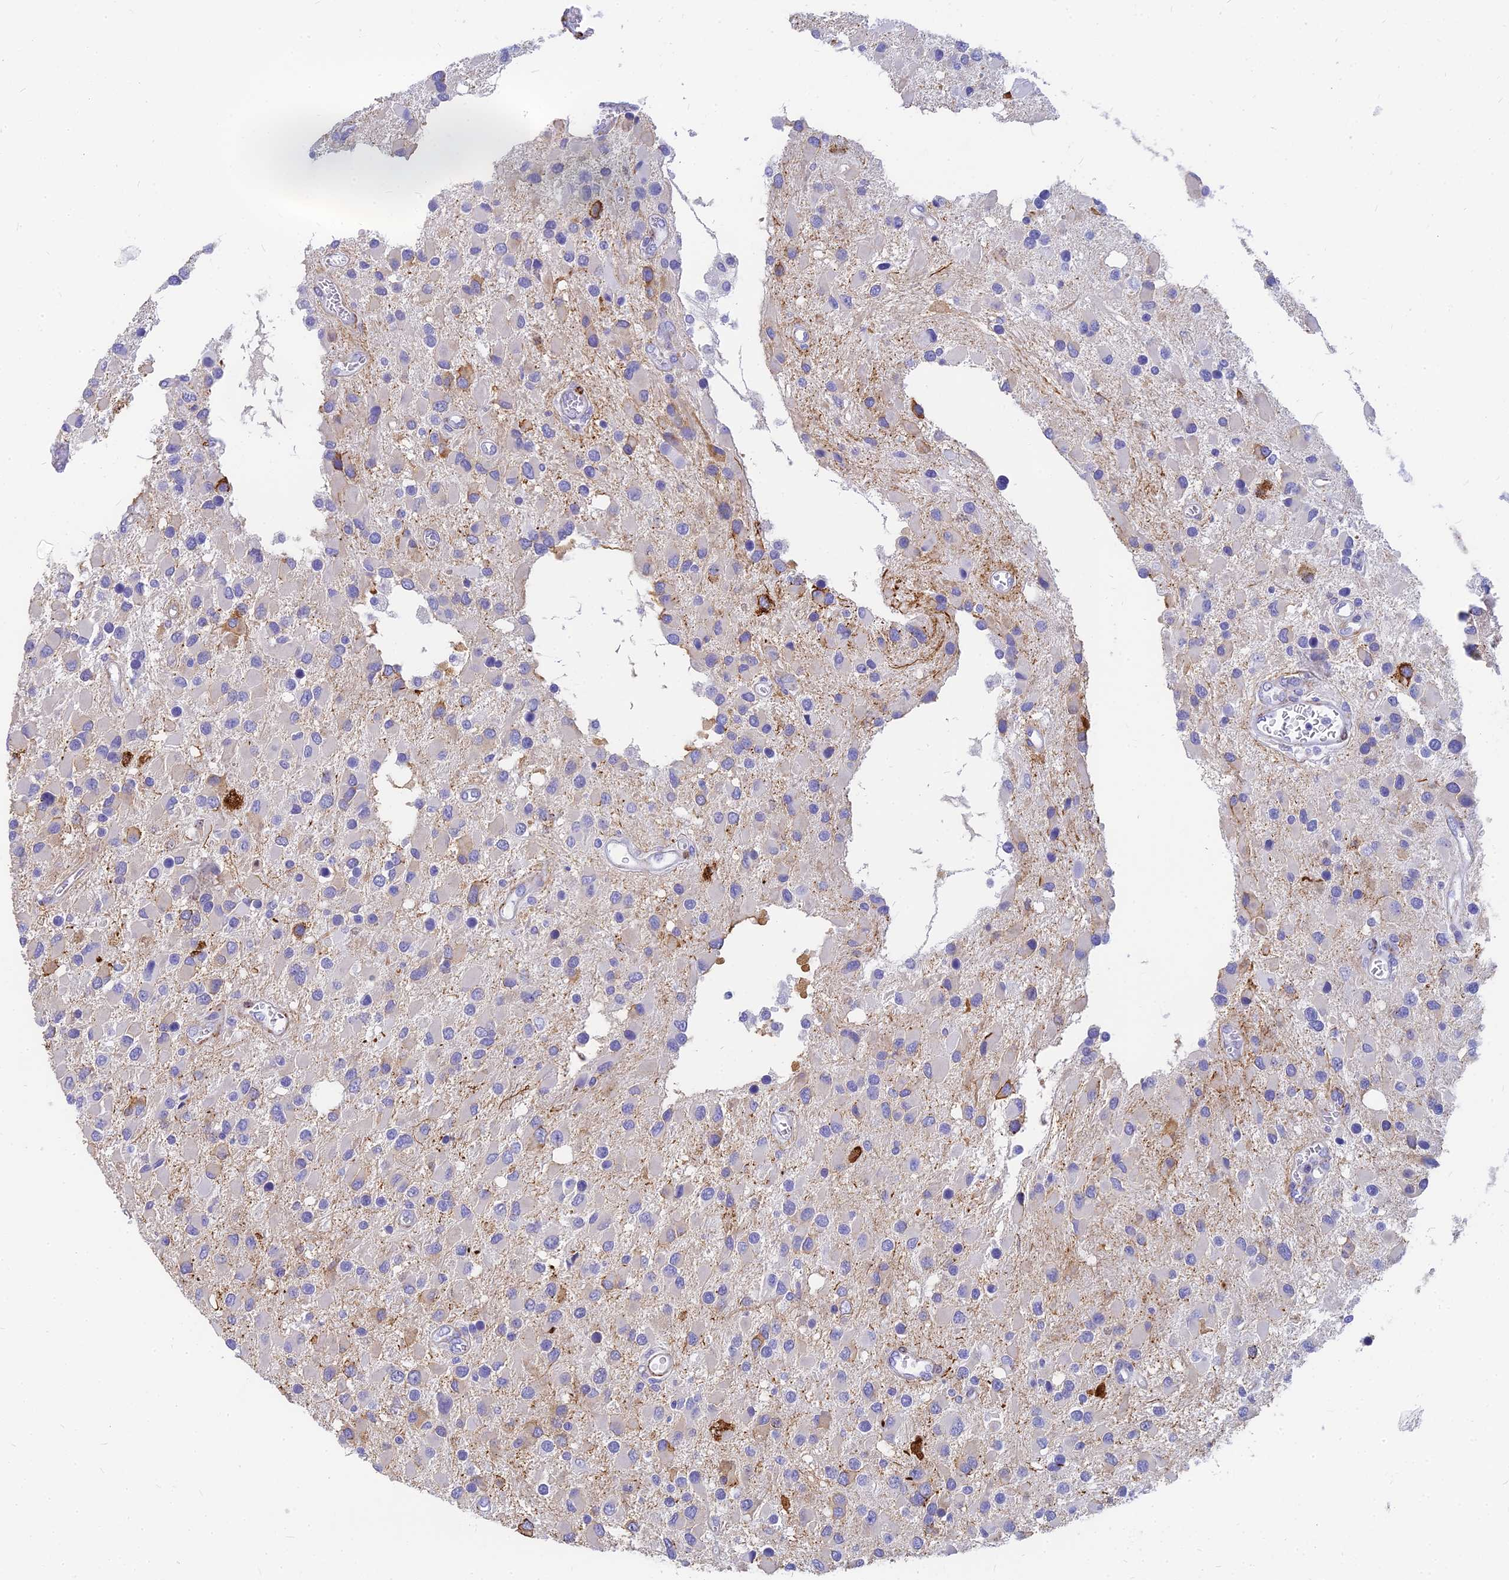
{"staining": {"intensity": "moderate", "quantity": "<25%", "location": "cytoplasmic/membranous"}, "tissue": "glioma", "cell_type": "Tumor cells", "image_type": "cancer", "snomed": [{"axis": "morphology", "description": "Glioma, malignant, High grade"}, {"axis": "topography", "description": "Brain"}], "caption": "Malignant high-grade glioma stained with a brown dye shows moderate cytoplasmic/membranous positive positivity in approximately <25% of tumor cells.", "gene": "SLC36A2", "patient": {"sex": "male", "age": 53}}